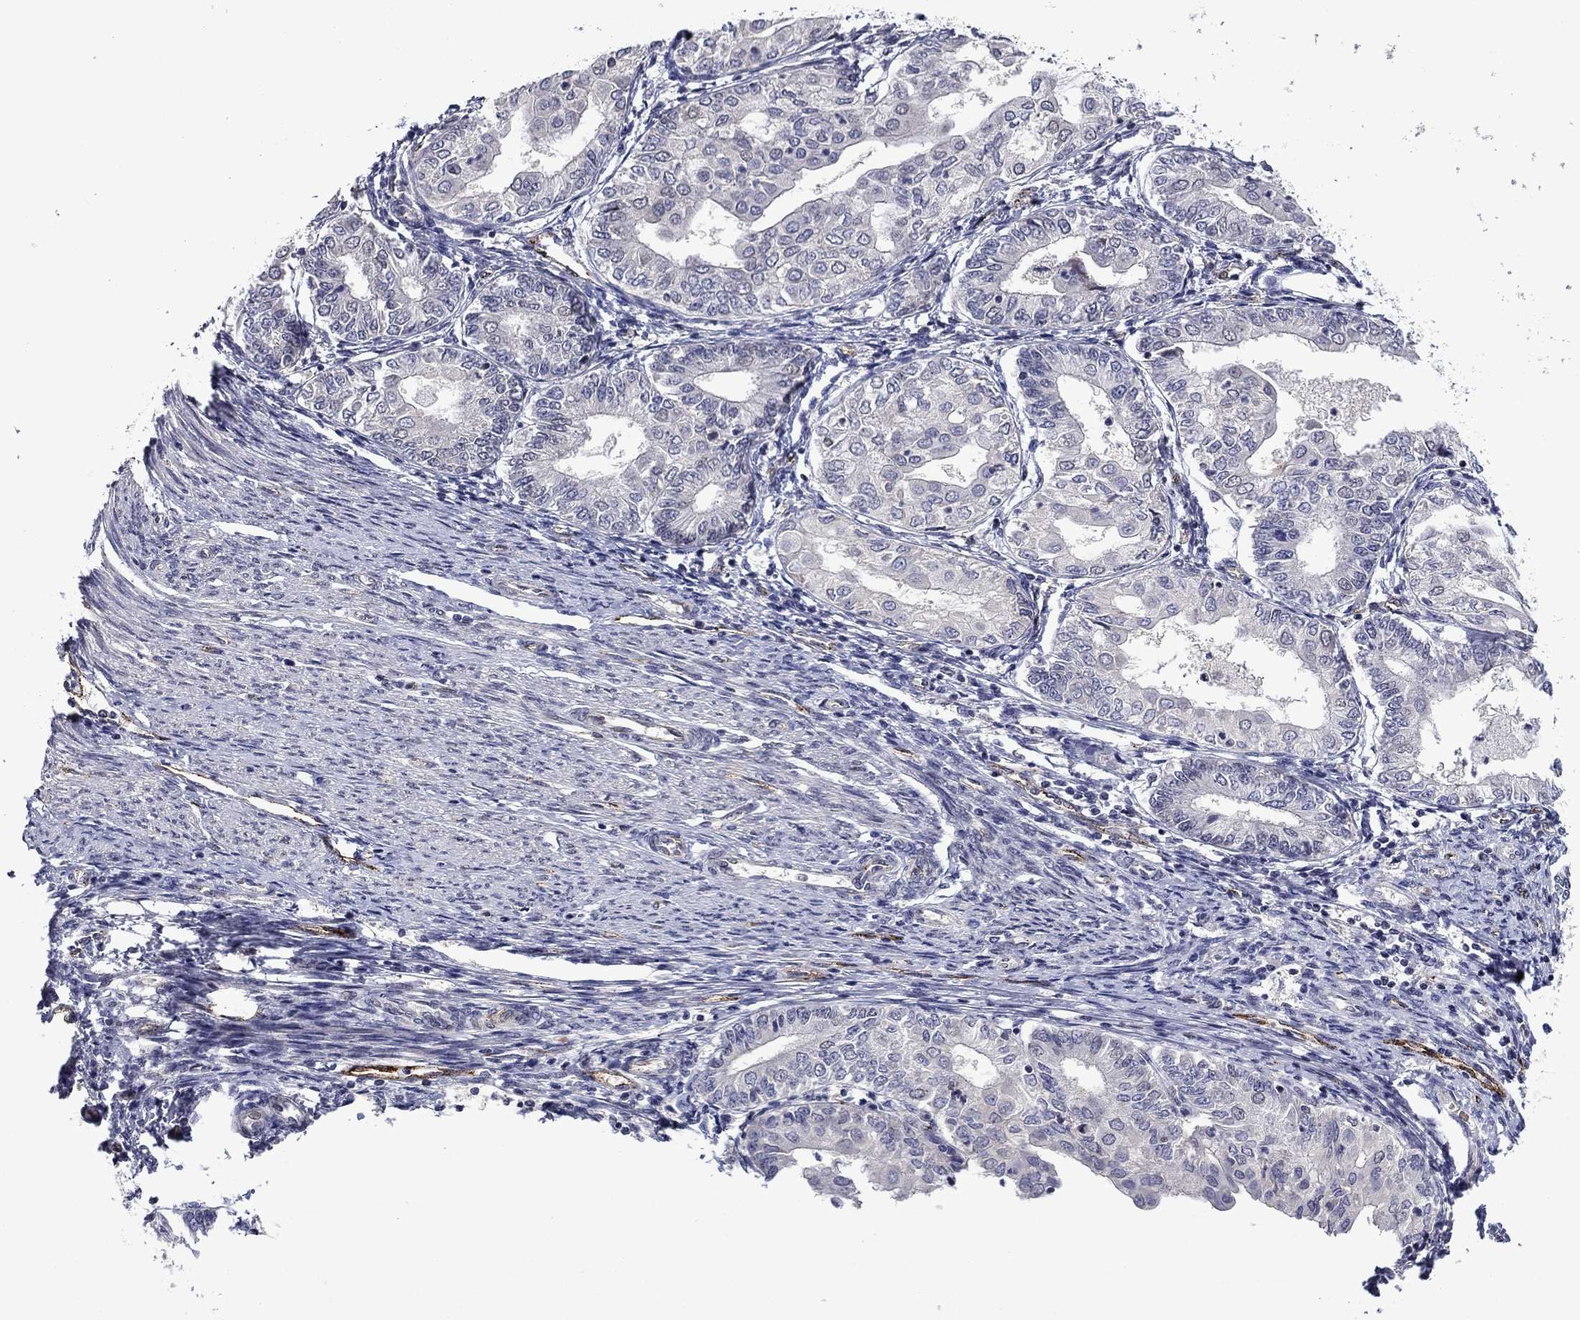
{"staining": {"intensity": "negative", "quantity": "none", "location": "none"}, "tissue": "endometrial cancer", "cell_type": "Tumor cells", "image_type": "cancer", "snomed": [{"axis": "morphology", "description": "Adenocarcinoma, NOS"}, {"axis": "topography", "description": "Endometrium"}], "caption": "Endometrial cancer (adenocarcinoma) was stained to show a protein in brown. There is no significant positivity in tumor cells.", "gene": "SLITRK1", "patient": {"sex": "female", "age": 68}}